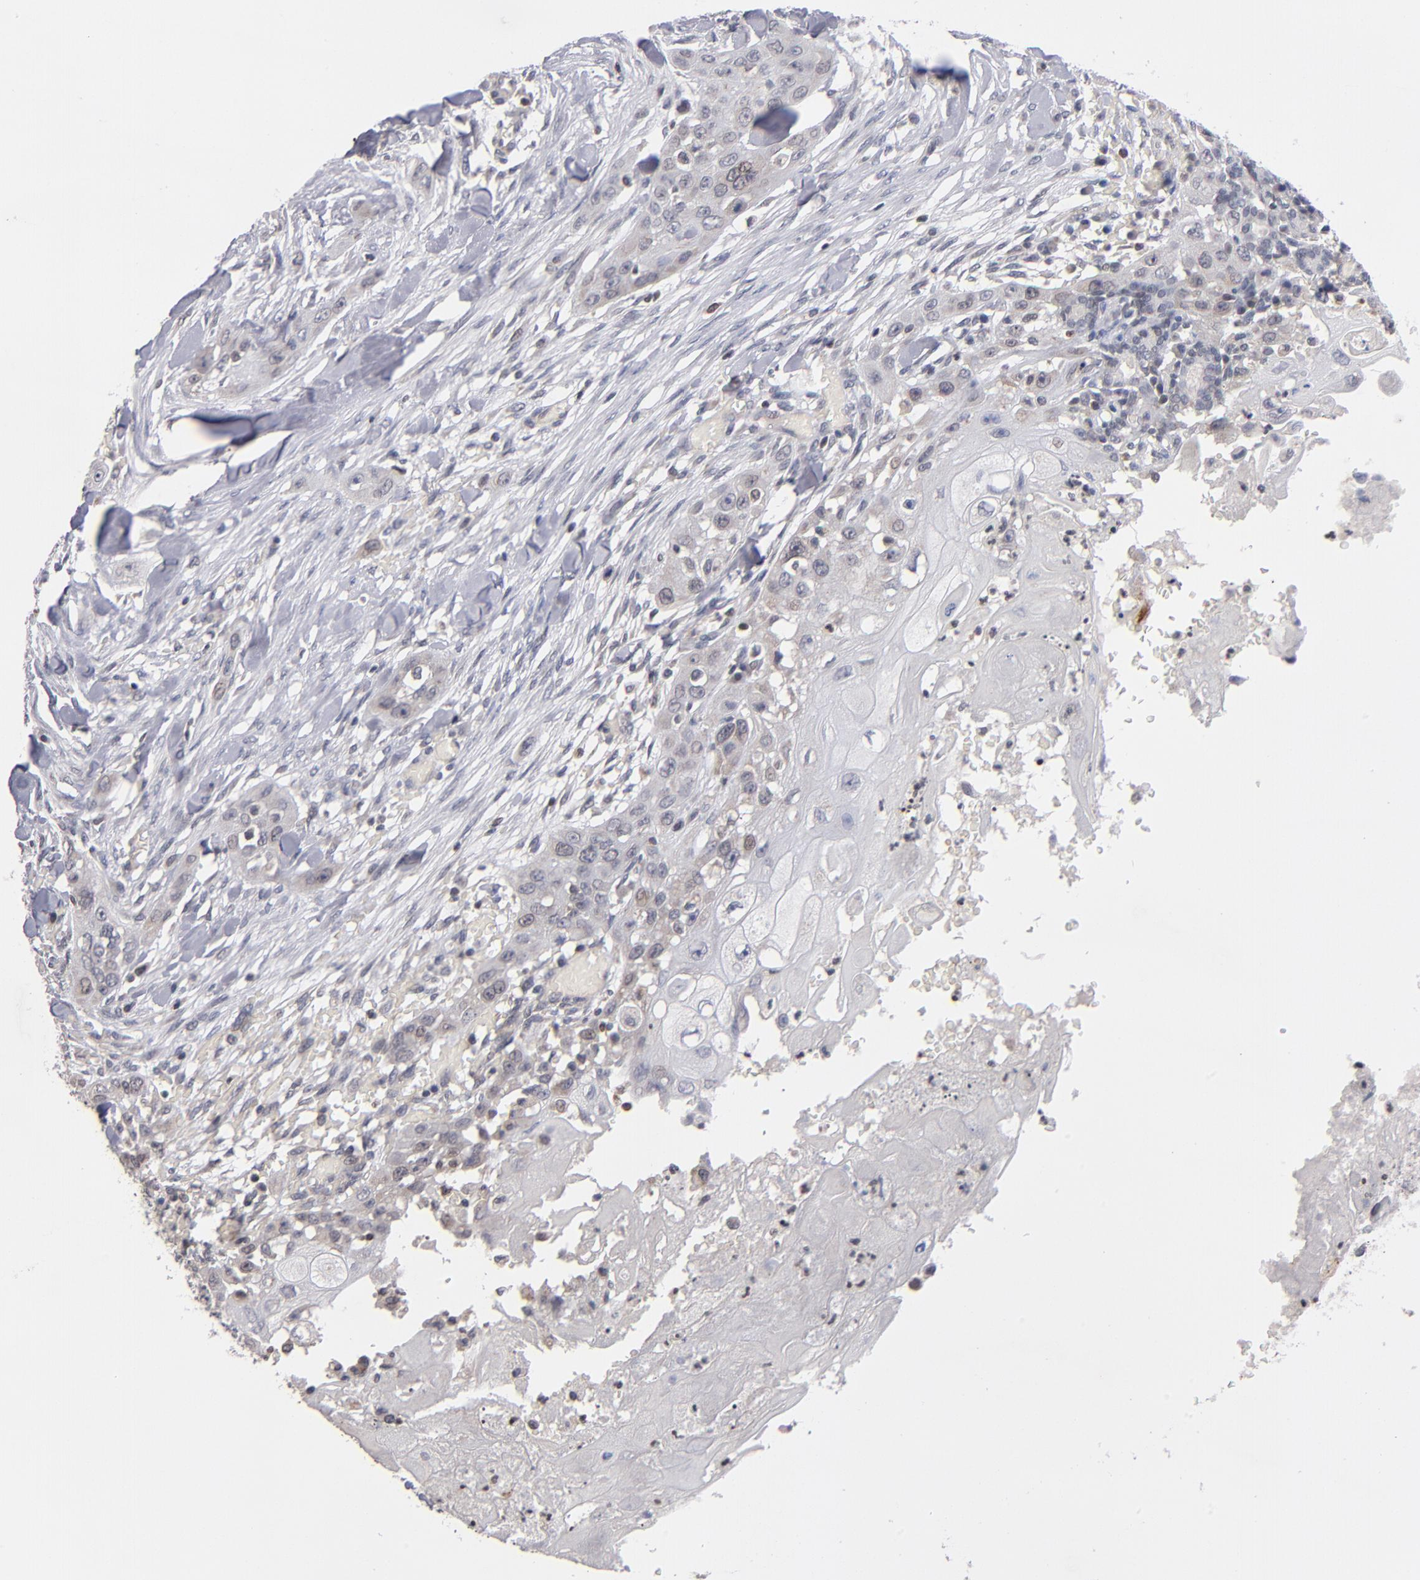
{"staining": {"intensity": "weak", "quantity": "25%-75%", "location": "cytoplasmic/membranous"}, "tissue": "head and neck cancer", "cell_type": "Tumor cells", "image_type": "cancer", "snomed": [{"axis": "morphology", "description": "Neoplasm, malignant, NOS"}, {"axis": "topography", "description": "Salivary gland"}, {"axis": "topography", "description": "Head-Neck"}], "caption": "Protein positivity by immunohistochemistry (IHC) exhibits weak cytoplasmic/membranous staining in approximately 25%-75% of tumor cells in neoplasm (malignant) (head and neck). (Stains: DAB (3,3'-diaminobenzidine) in brown, nuclei in blue, Microscopy: brightfield microscopy at high magnification).", "gene": "ODF2", "patient": {"sex": "male", "age": 43}}